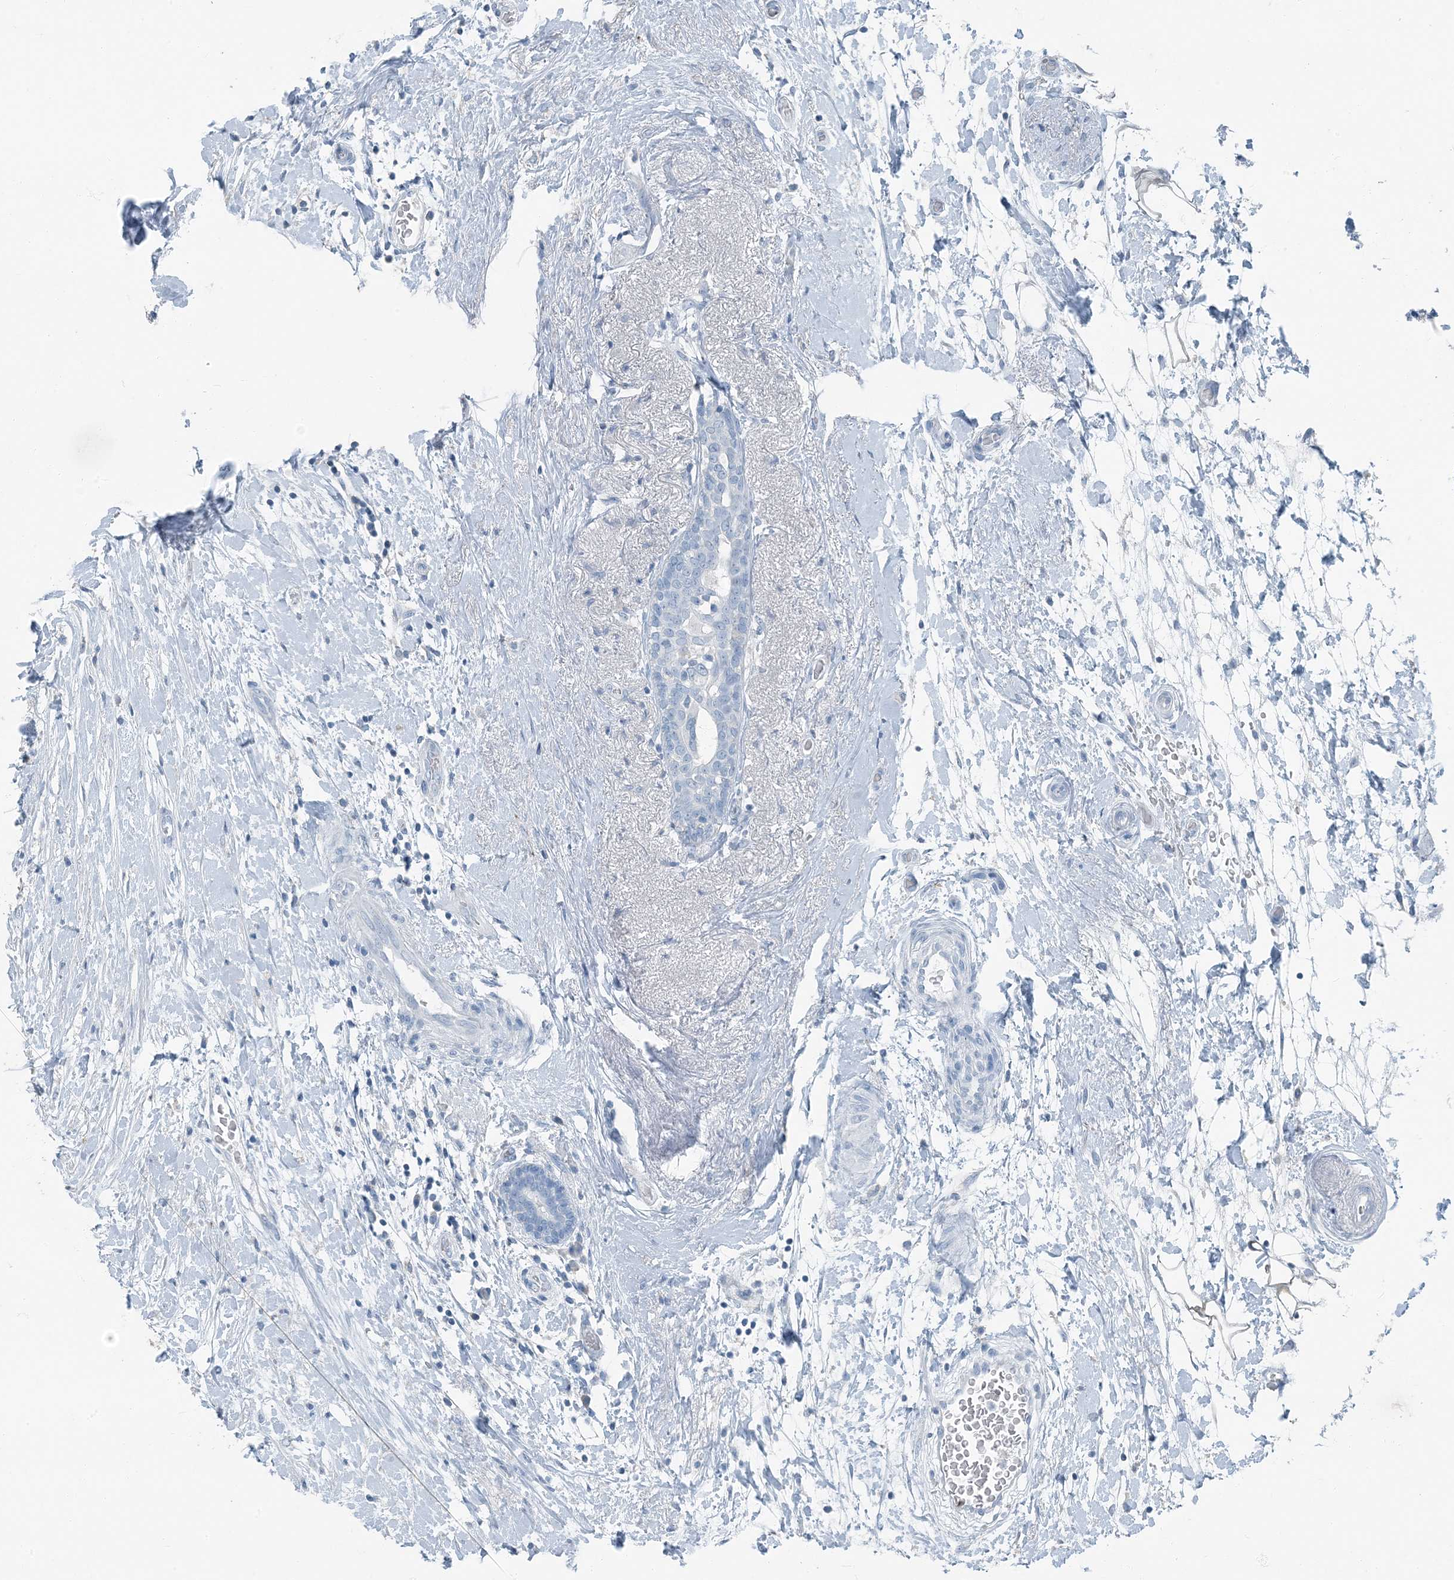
{"staining": {"intensity": "negative", "quantity": "none", "location": "none"}, "tissue": "breast cancer", "cell_type": "Tumor cells", "image_type": "cancer", "snomed": [{"axis": "morphology", "description": "Duct carcinoma"}, {"axis": "topography", "description": "Breast"}], "caption": "The image displays no significant staining in tumor cells of breast invasive ductal carcinoma.", "gene": "FAM162A", "patient": {"sex": "female", "age": 62}}